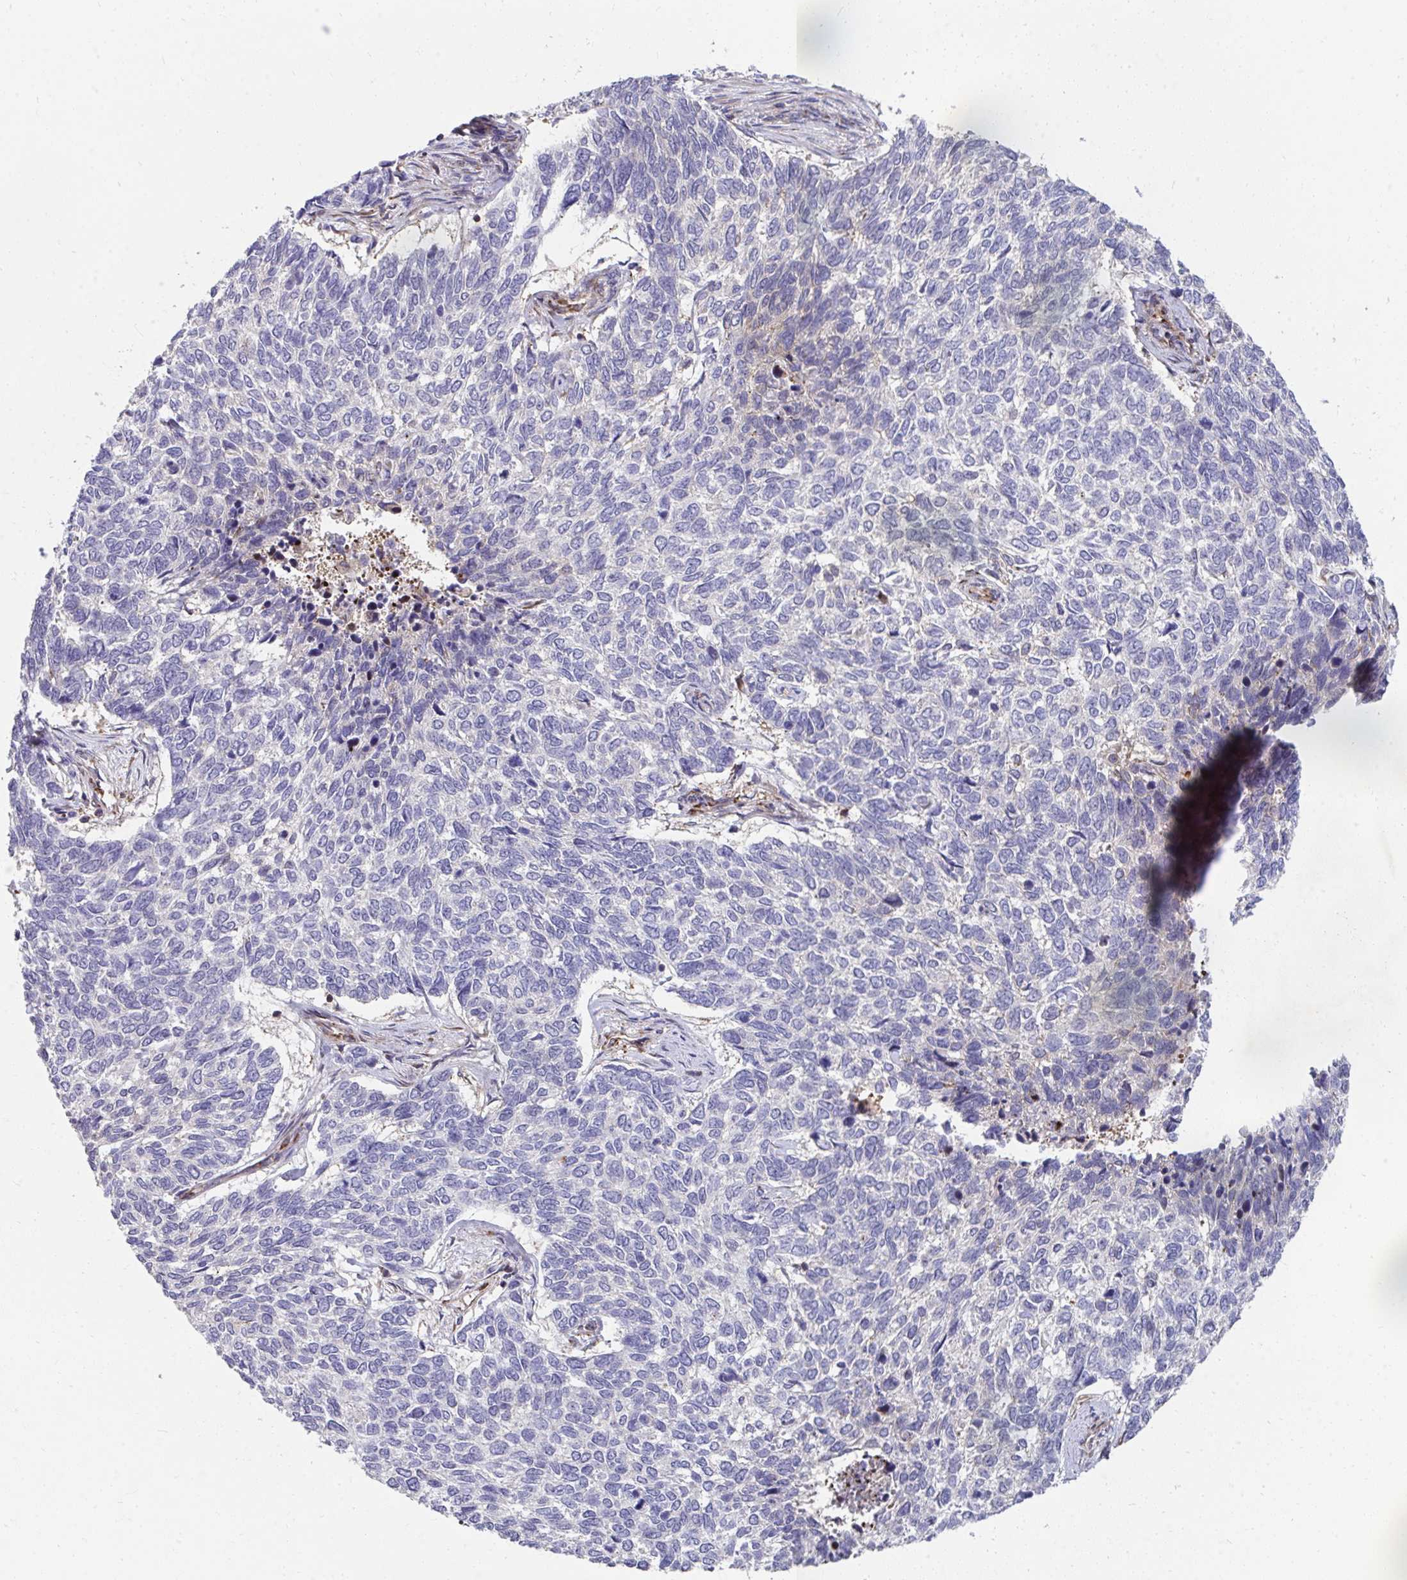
{"staining": {"intensity": "negative", "quantity": "none", "location": "none"}, "tissue": "skin cancer", "cell_type": "Tumor cells", "image_type": "cancer", "snomed": [{"axis": "morphology", "description": "Basal cell carcinoma"}, {"axis": "topography", "description": "Skin"}], "caption": "Immunohistochemical staining of human skin cancer (basal cell carcinoma) demonstrates no significant positivity in tumor cells.", "gene": "FOXN3", "patient": {"sex": "female", "age": 65}}